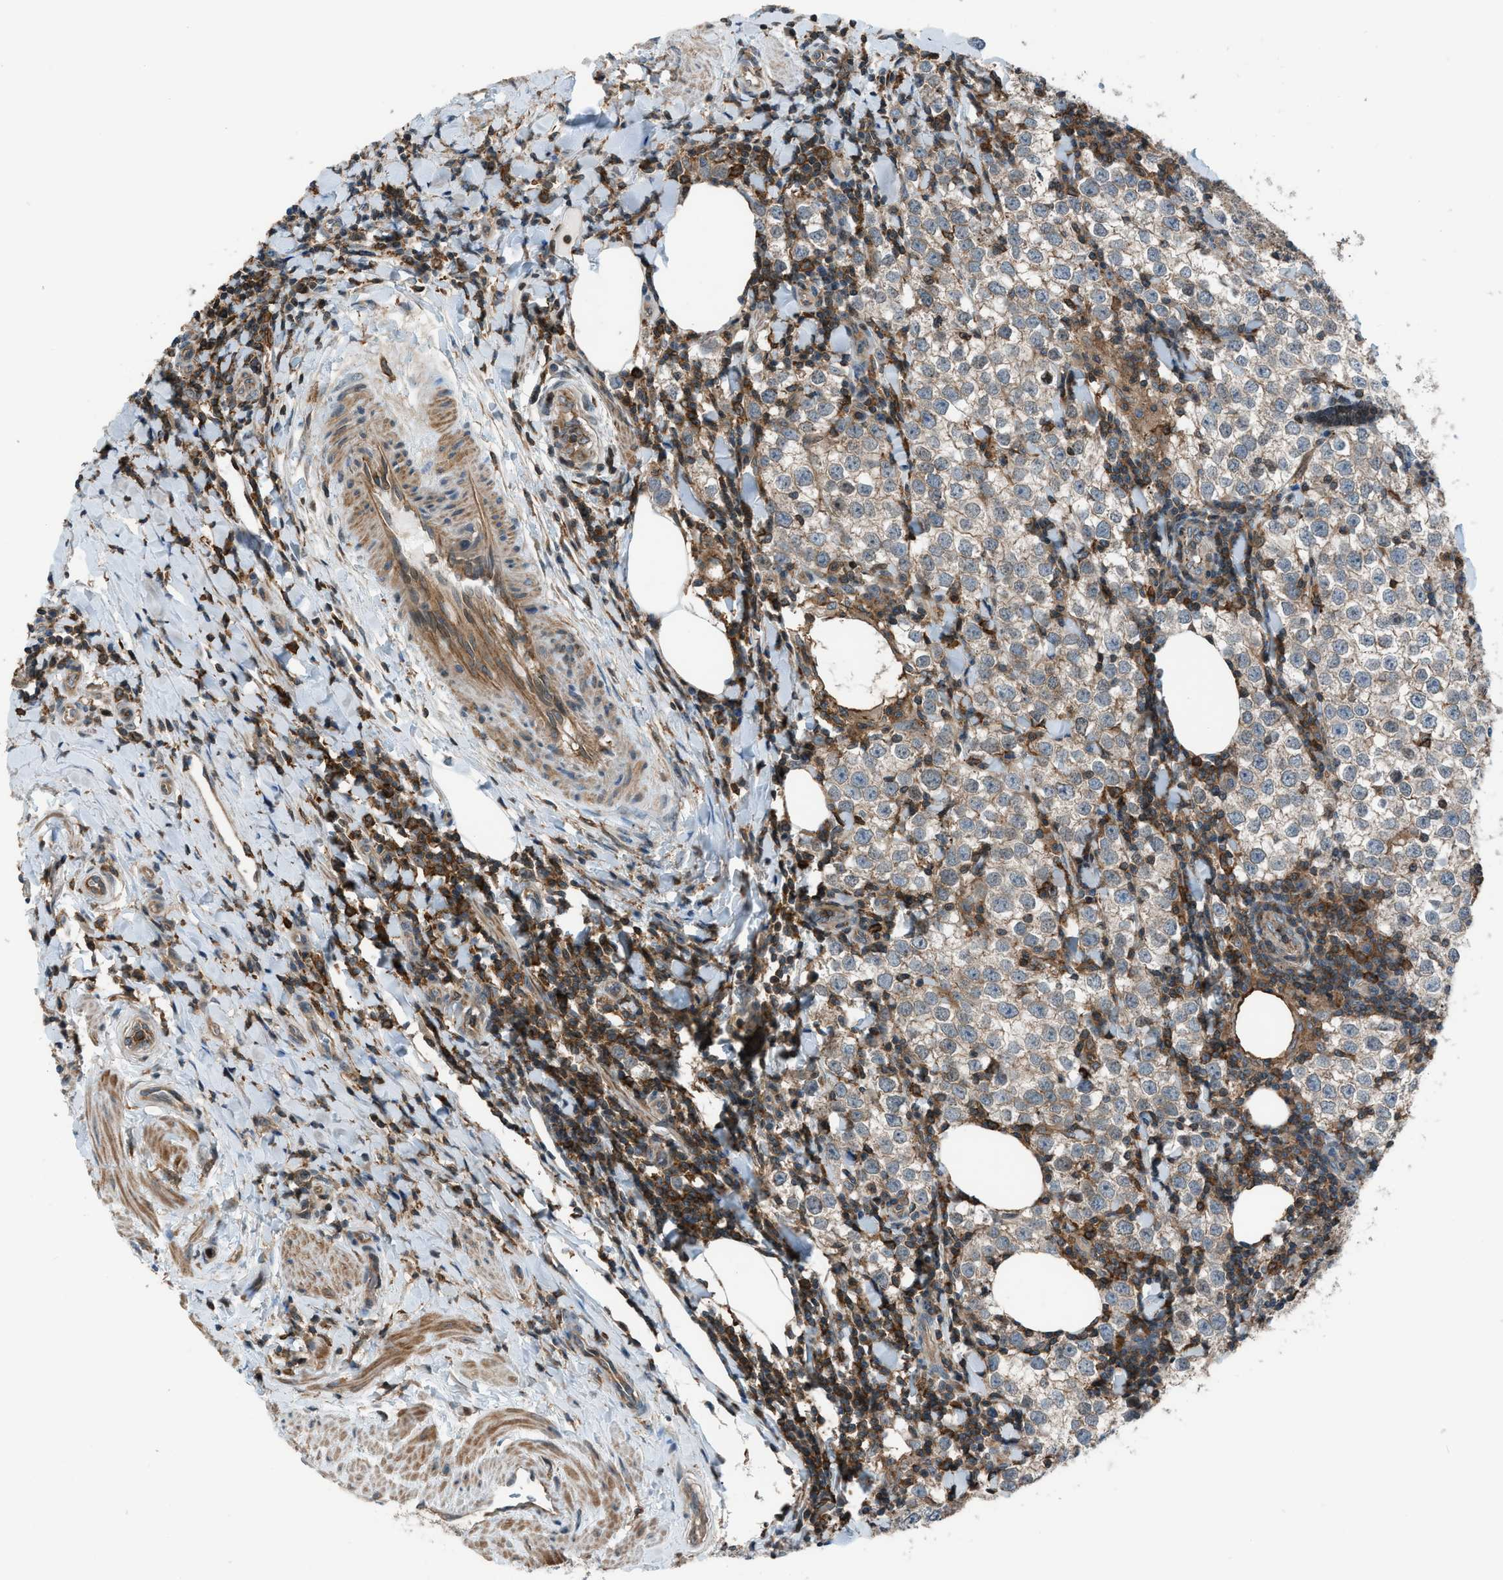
{"staining": {"intensity": "weak", "quantity": "<25%", "location": "cytoplasmic/membranous"}, "tissue": "testis cancer", "cell_type": "Tumor cells", "image_type": "cancer", "snomed": [{"axis": "morphology", "description": "Seminoma, NOS"}, {"axis": "morphology", "description": "Carcinoma, Embryonal, NOS"}, {"axis": "topography", "description": "Testis"}], "caption": "Protein analysis of testis seminoma displays no significant positivity in tumor cells. The staining is performed using DAB brown chromogen with nuclei counter-stained in using hematoxylin.", "gene": "DYRK1A", "patient": {"sex": "male", "age": 36}}